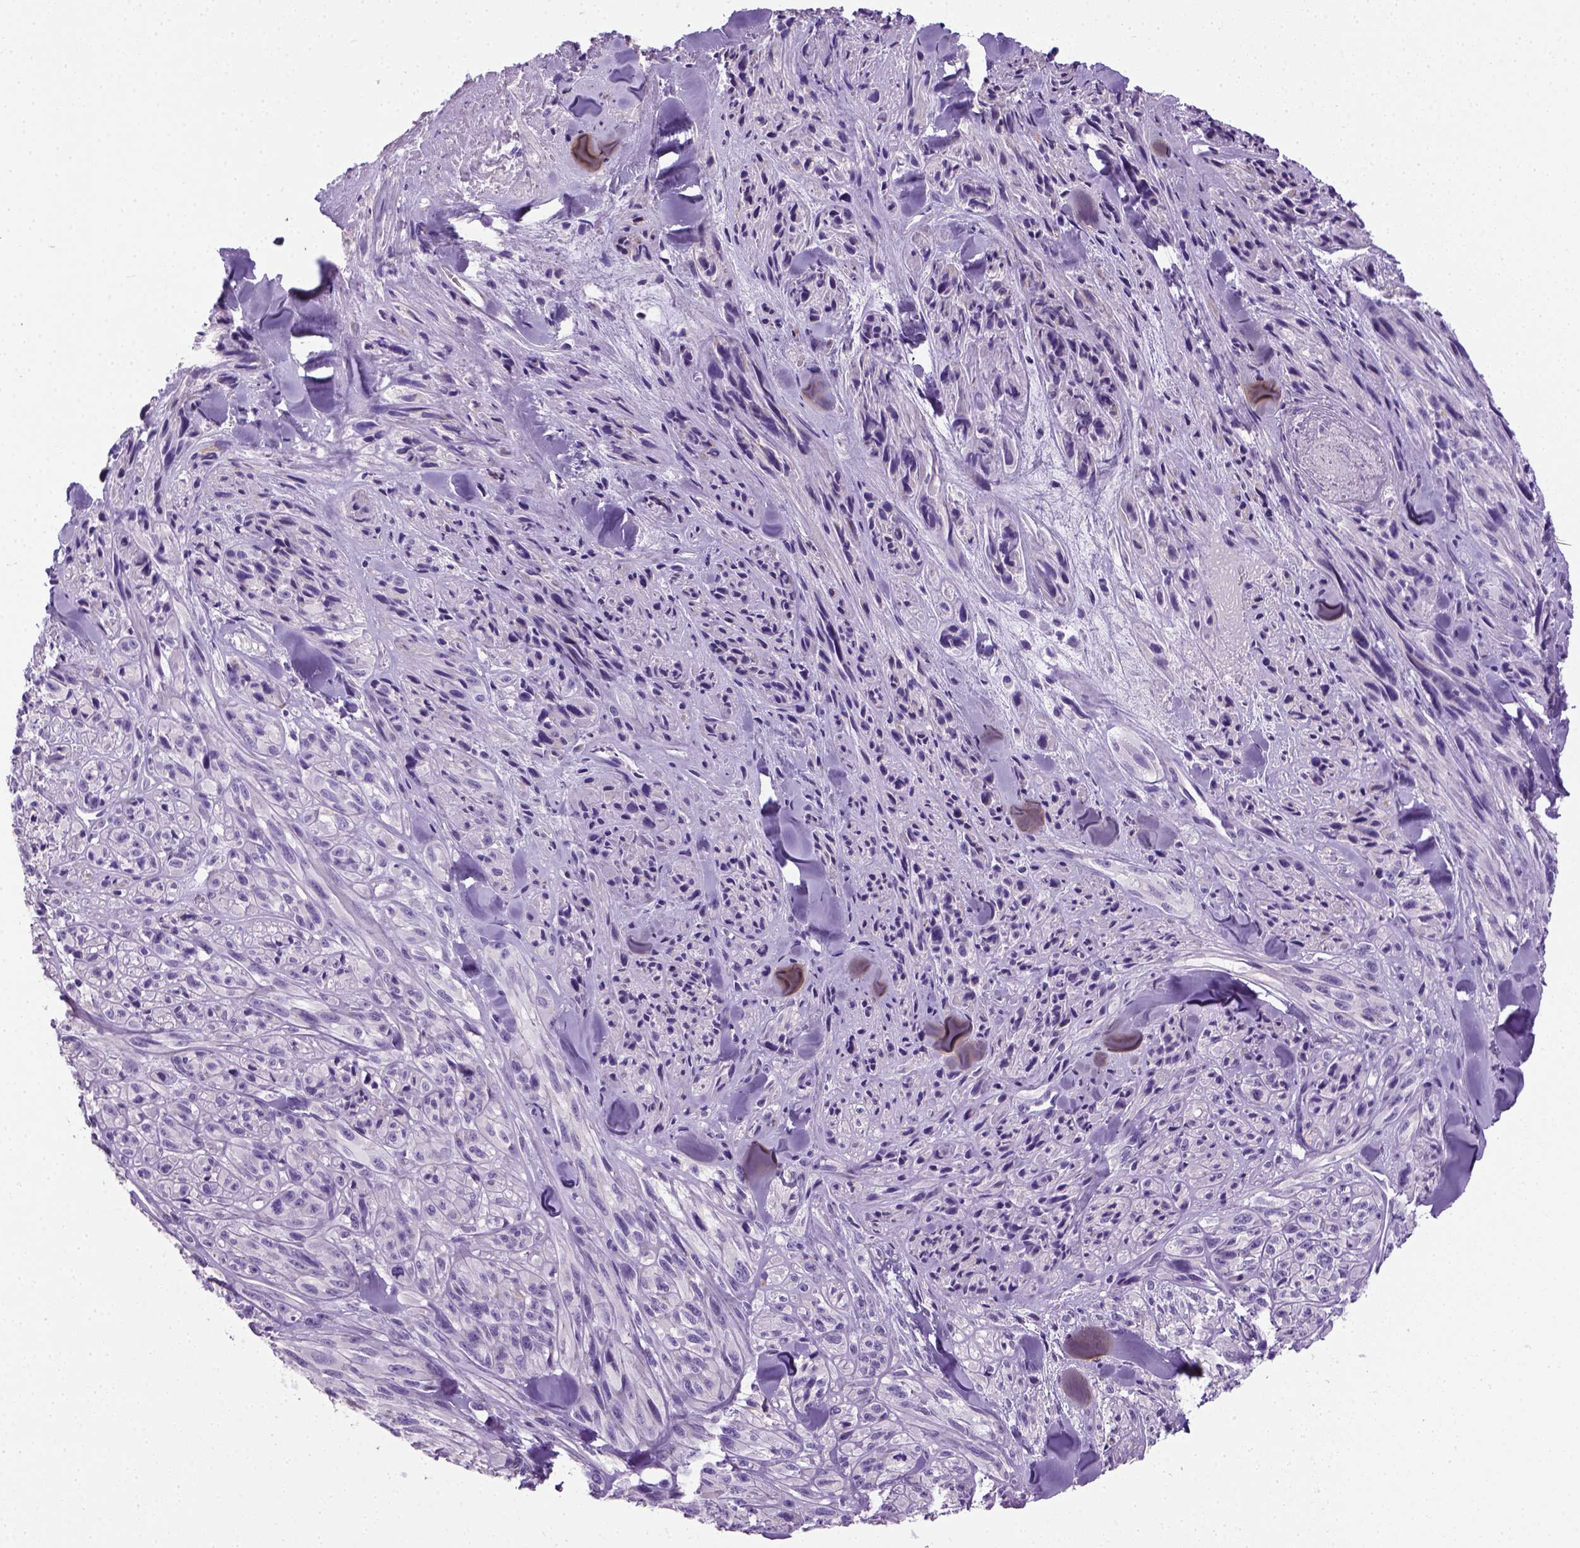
{"staining": {"intensity": "negative", "quantity": "none", "location": "none"}, "tissue": "melanoma", "cell_type": "Tumor cells", "image_type": "cancer", "snomed": [{"axis": "morphology", "description": "Malignant melanoma, NOS"}, {"axis": "topography", "description": "Skin"}], "caption": "Immunohistochemistry of melanoma demonstrates no expression in tumor cells.", "gene": "KRT71", "patient": {"sex": "male", "age": 67}}